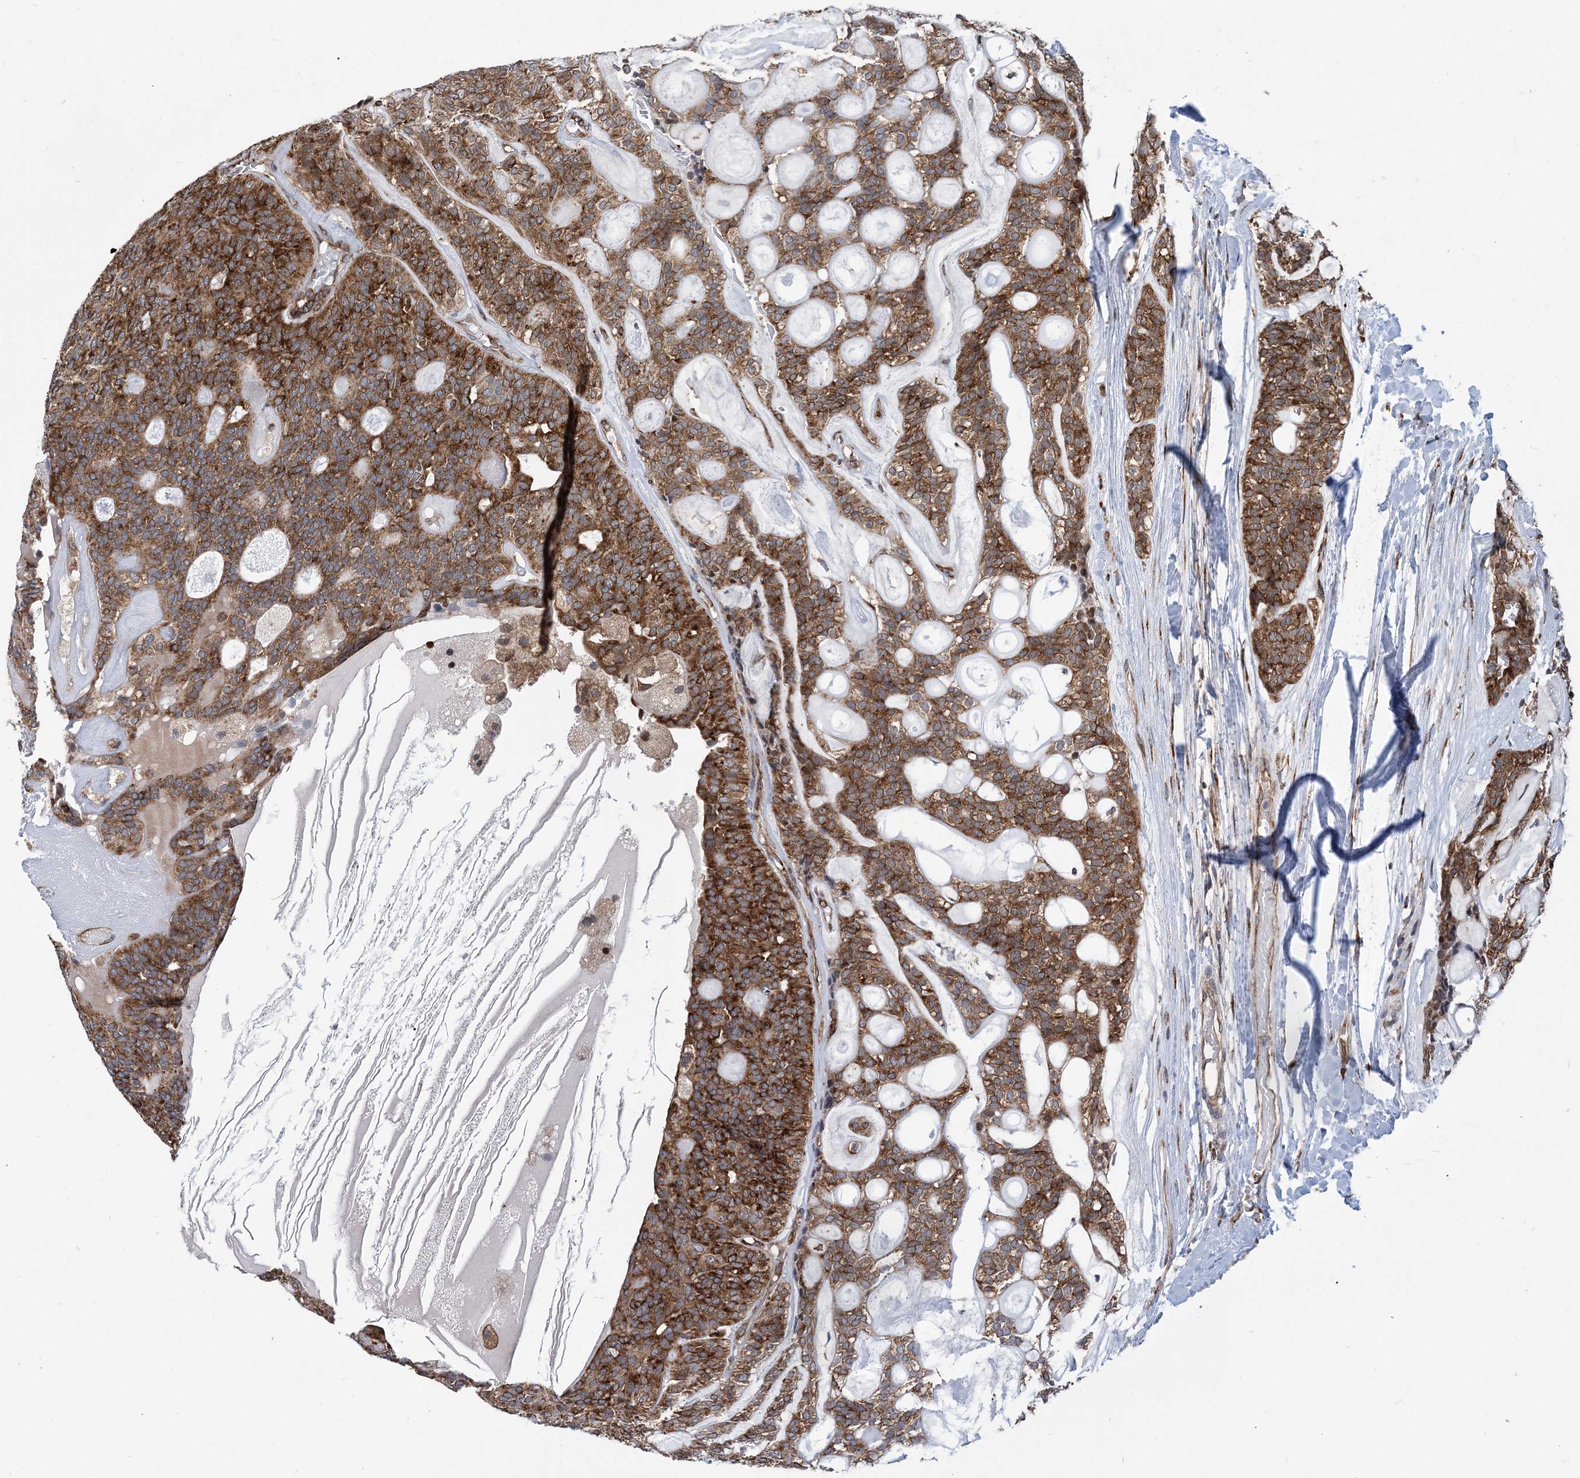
{"staining": {"intensity": "moderate", "quantity": ">75%", "location": "cytoplasmic/membranous"}, "tissue": "head and neck cancer", "cell_type": "Tumor cells", "image_type": "cancer", "snomed": [{"axis": "morphology", "description": "Adenocarcinoma, NOS"}, {"axis": "topography", "description": "Head-Neck"}], "caption": "Approximately >75% of tumor cells in human head and neck cancer (adenocarcinoma) show moderate cytoplasmic/membranous protein positivity as visualized by brown immunohistochemical staining.", "gene": "PHF1", "patient": {"sex": "male", "age": 66}}